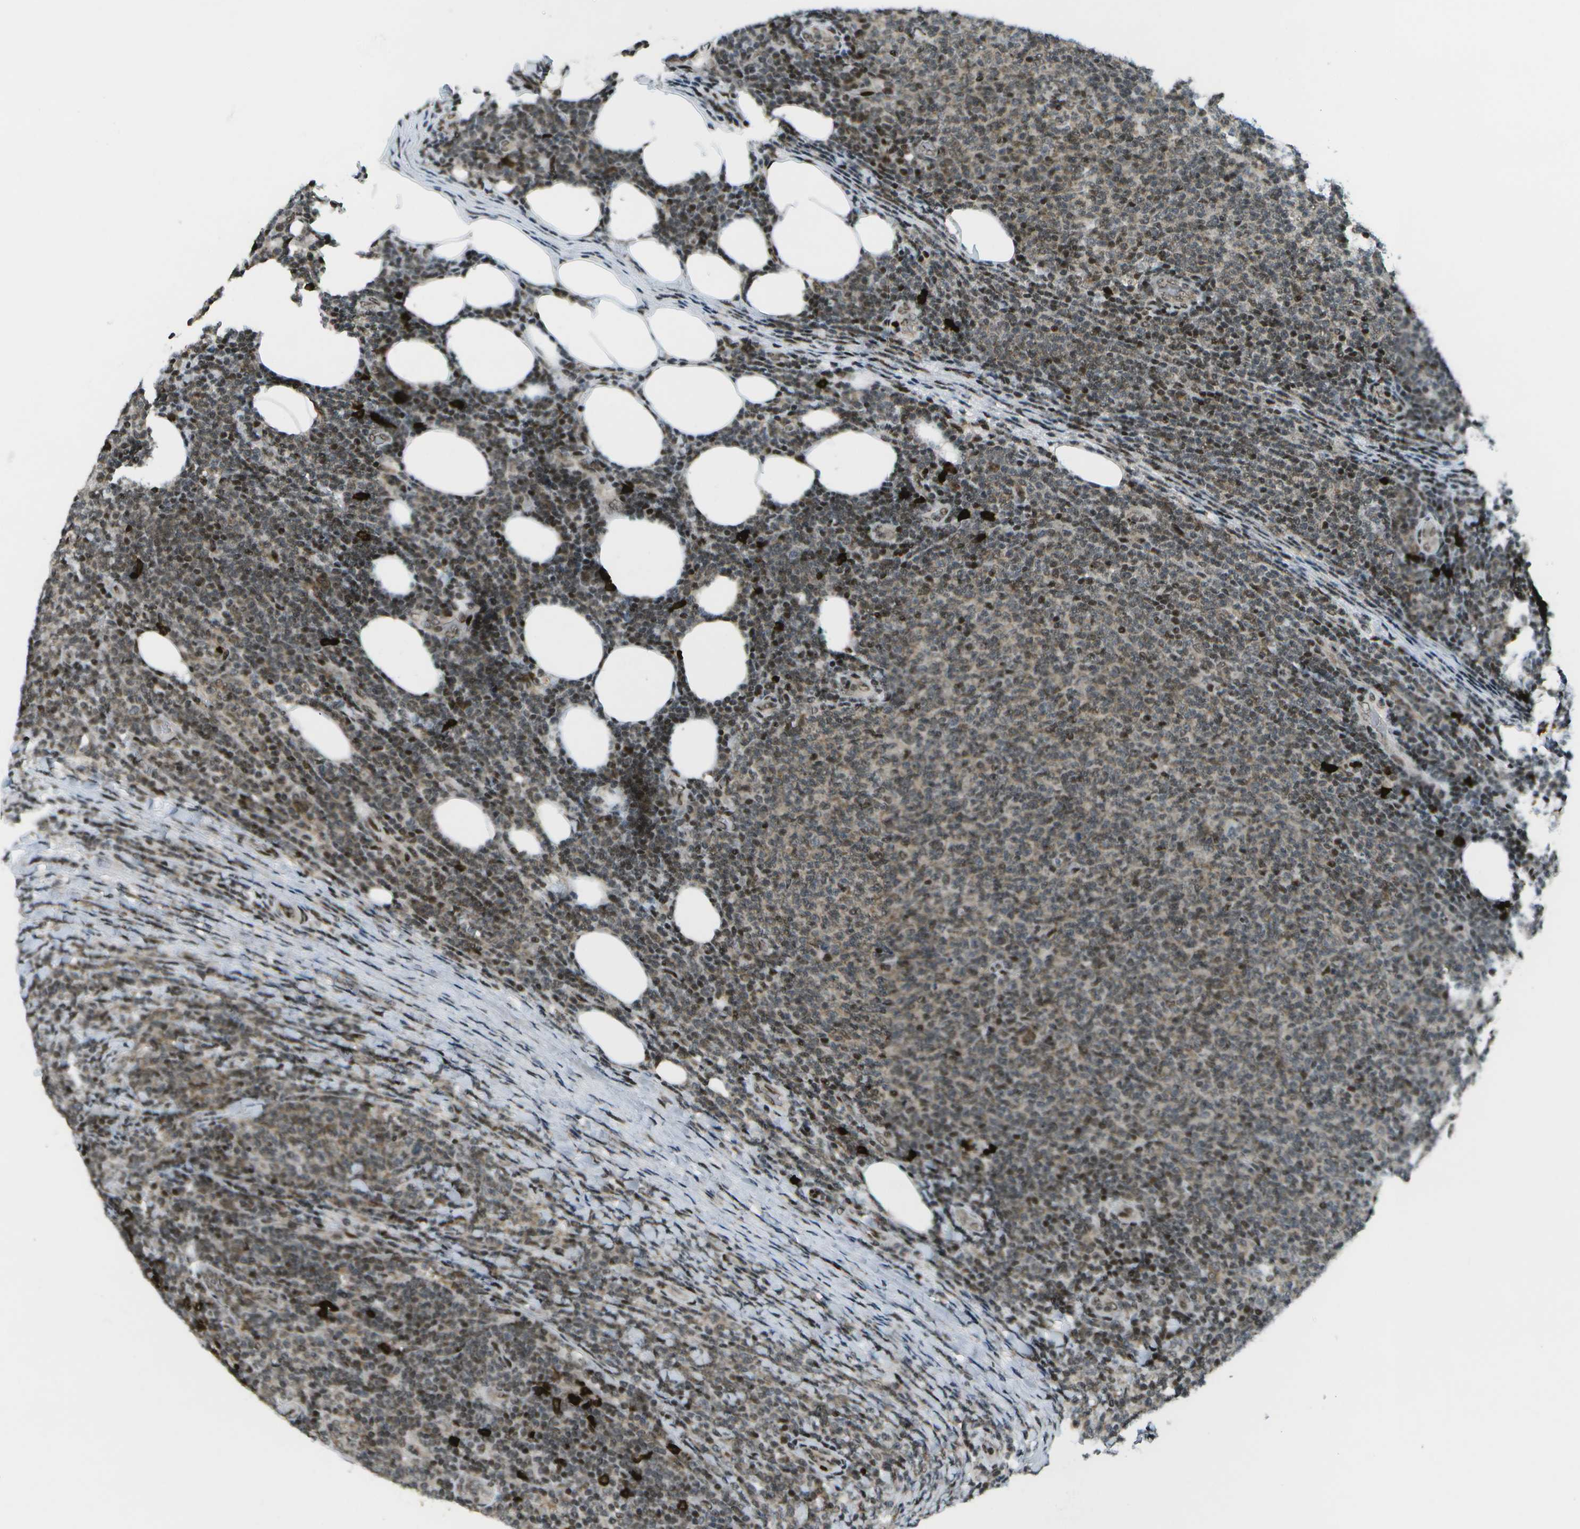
{"staining": {"intensity": "moderate", "quantity": "<25%", "location": "cytoplasmic/membranous,nuclear"}, "tissue": "lymphoma", "cell_type": "Tumor cells", "image_type": "cancer", "snomed": [{"axis": "morphology", "description": "Malignant lymphoma, non-Hodgkin's type, Low grade"}, {"axis": "topography", "description": "Lymph node"}], "caption": "Immunohistochemical staining of human lymphoma displays moderate cytoplasmic/membranous and nuclear protein positivity in about <25% of tumor cells.", "gene": "IRF7", "patient": {"sex": "male", "age": 66}}